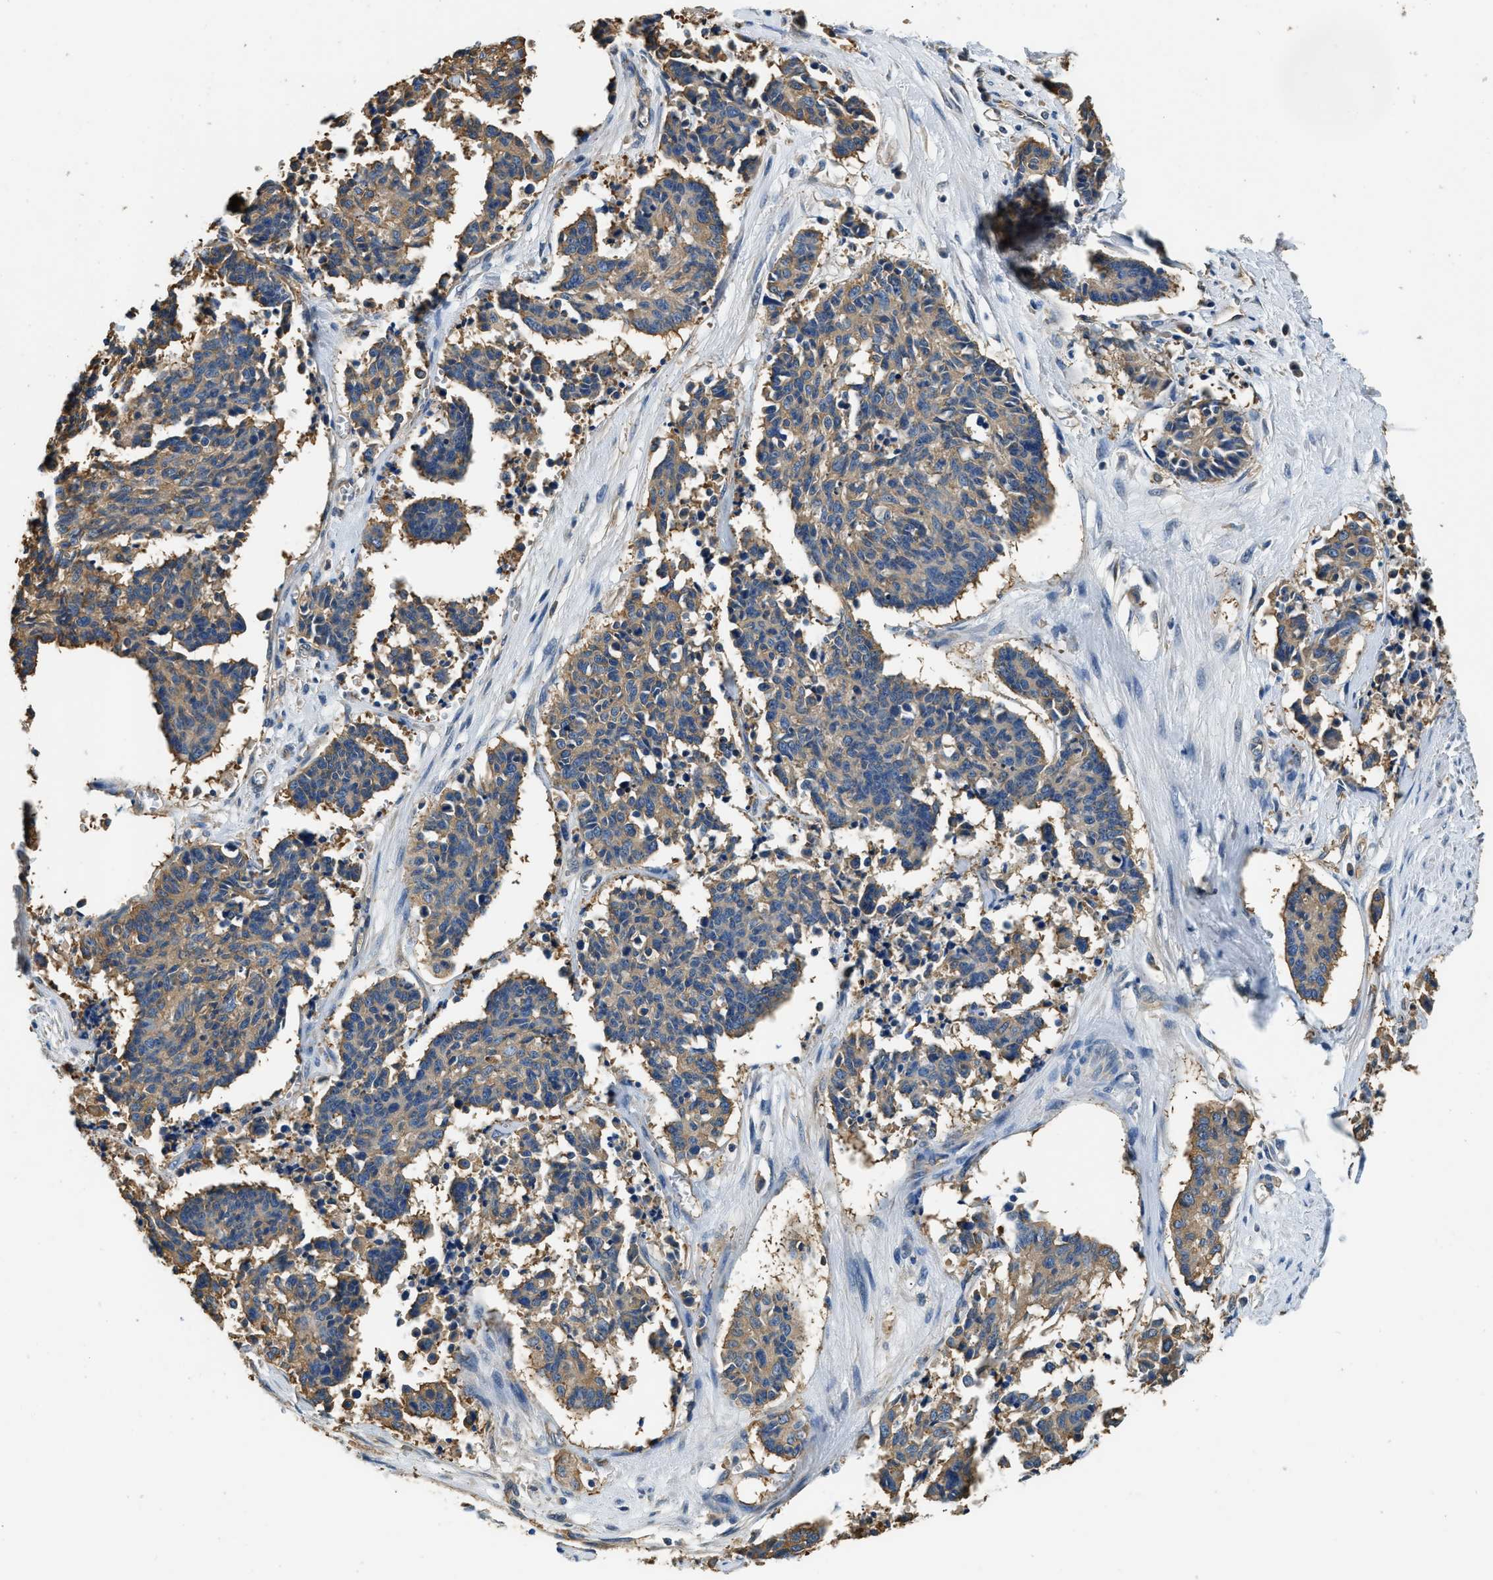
{"staining": {"intensity": "moderate", "quantity": ">75%", "location": "cytoplasmic/membranous"}, "tissue": "cervical cancer", "cell_type": "Tumor cells", "image_type": "cancer", "snomed": [{"axis": "morphology", "description": "Squamous cell carcinoma, NOS"}, {"axis": "topography", "description": "Cervix"}], "caption": "Immunohistochemistry (DAB (3,3'-diaminobenzidine)) staining of human cervical cancer (squamous cell carcinoma) displays moderate cytoplasmic/membranous protein expression in approximately >75% of tumor cells. (brown staining indicates protein expression, while blue staining denotes nuclei).", "gene": "PPP2R1B", "patient": {"sex": "female", "age": 35}}